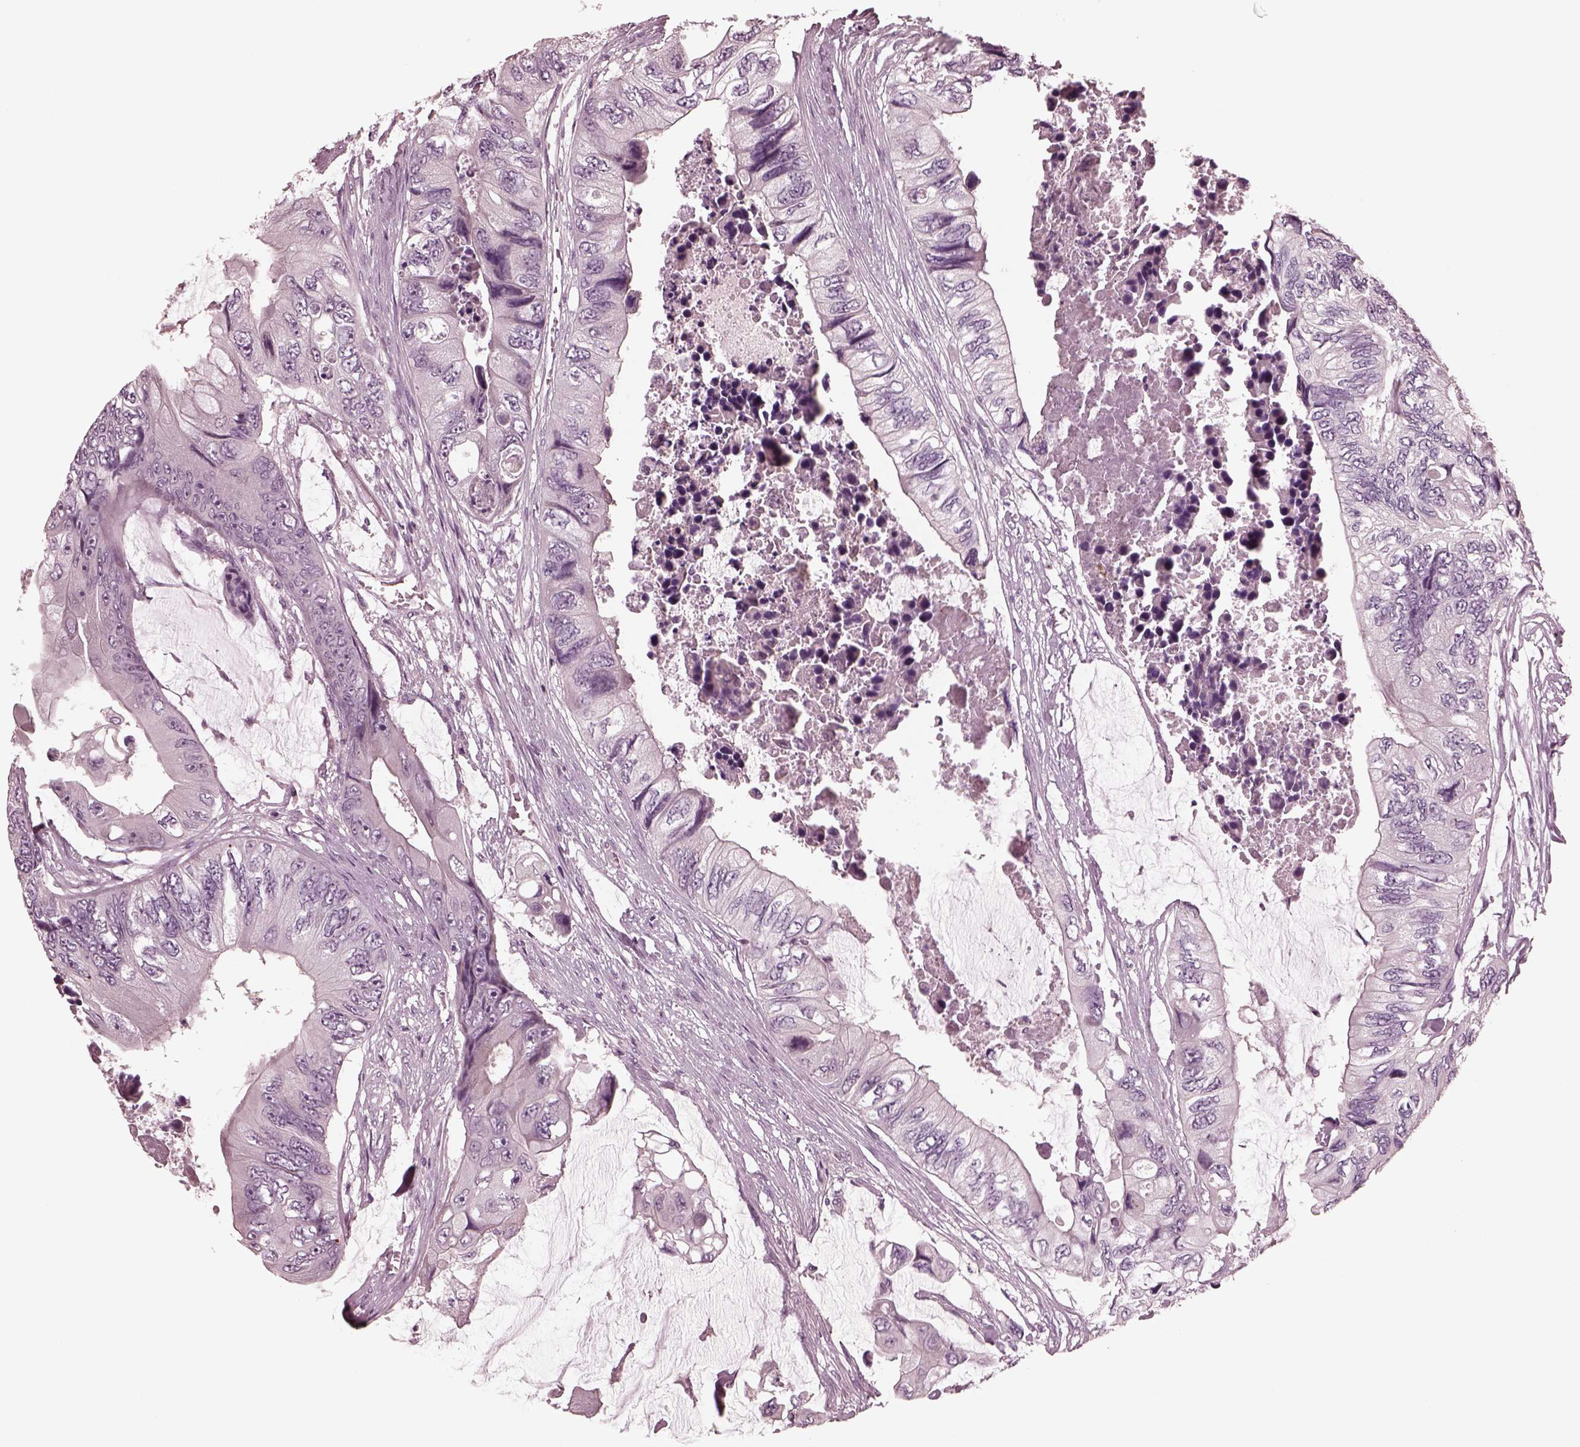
{"staining": {"intensity": "negative", "quantity": "none", "location": "none"}, "tissue": "colorectal cancer", "cell_type": "Tumor cells", "image_type": "cancer", "snomed": [{"axis": "morphology", "description": "Adenocarcinoma, NOS"}, {"axis": "topography", "description": "Rectum"}], "caption": "Histopathology image shows no protein staining in tumor cells of colorectal adenocarcinoma tissue.", "gene": "YY2", "patient": {"sex": "male", "age": 63}}